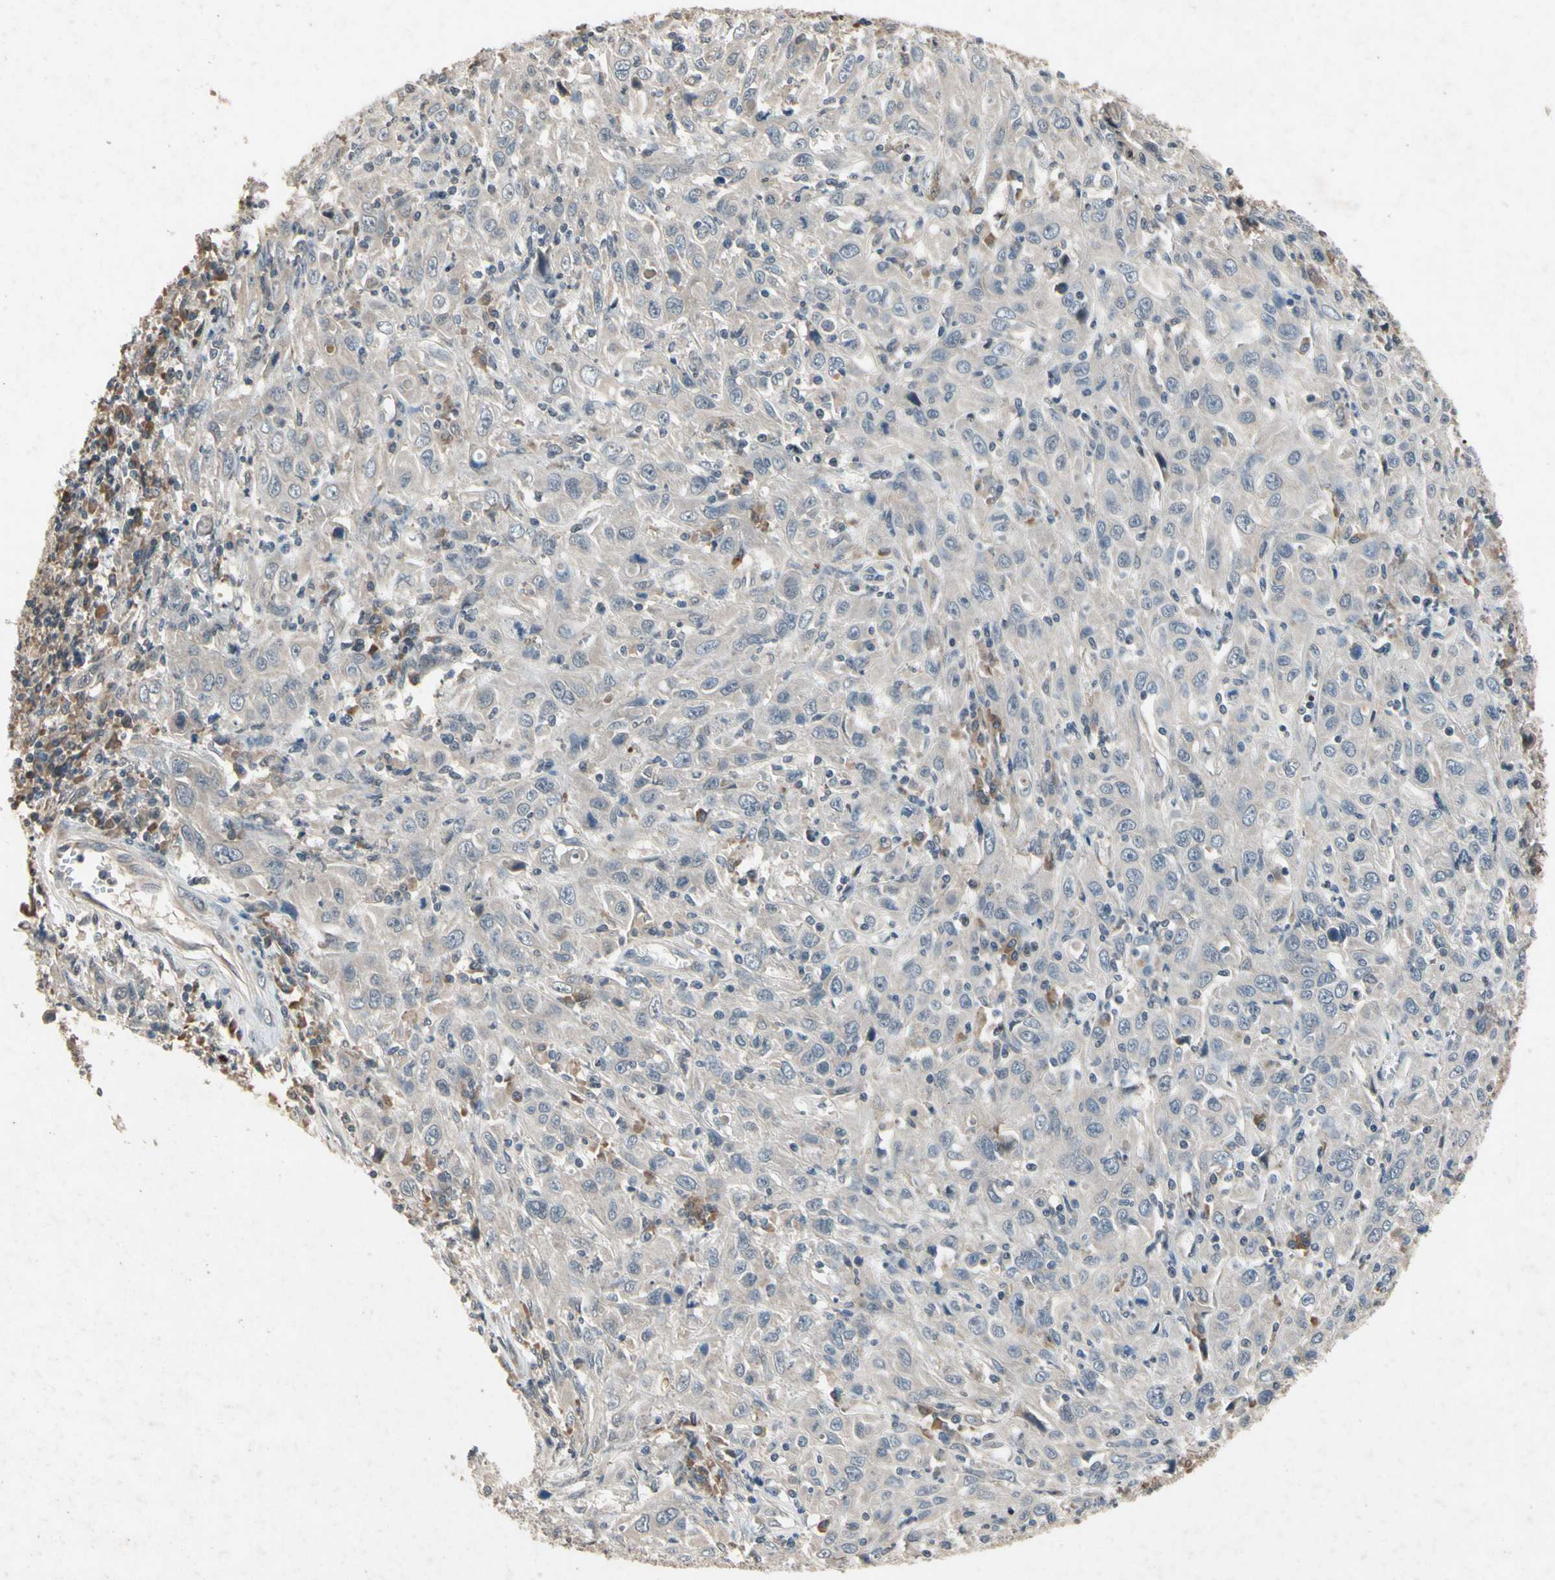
{"staining": {"intensity": "negative", "quantity": "none", "location": "none"}, "tissue": "cervical cancer", "cell_type": "Tumor cells", "image_type": "cancer", "snomed": [{"axis": "morphology", "description": "Squamous cell carcinoma, NOS"}, {"axis": "topography", "description": "Cervix"}], "caption": "Tumor cells show no significant protein staining in cervical squamous cell carcinoma.", "gene": "DPY19L3", "patient": {"sex": "female", "age": 46}}